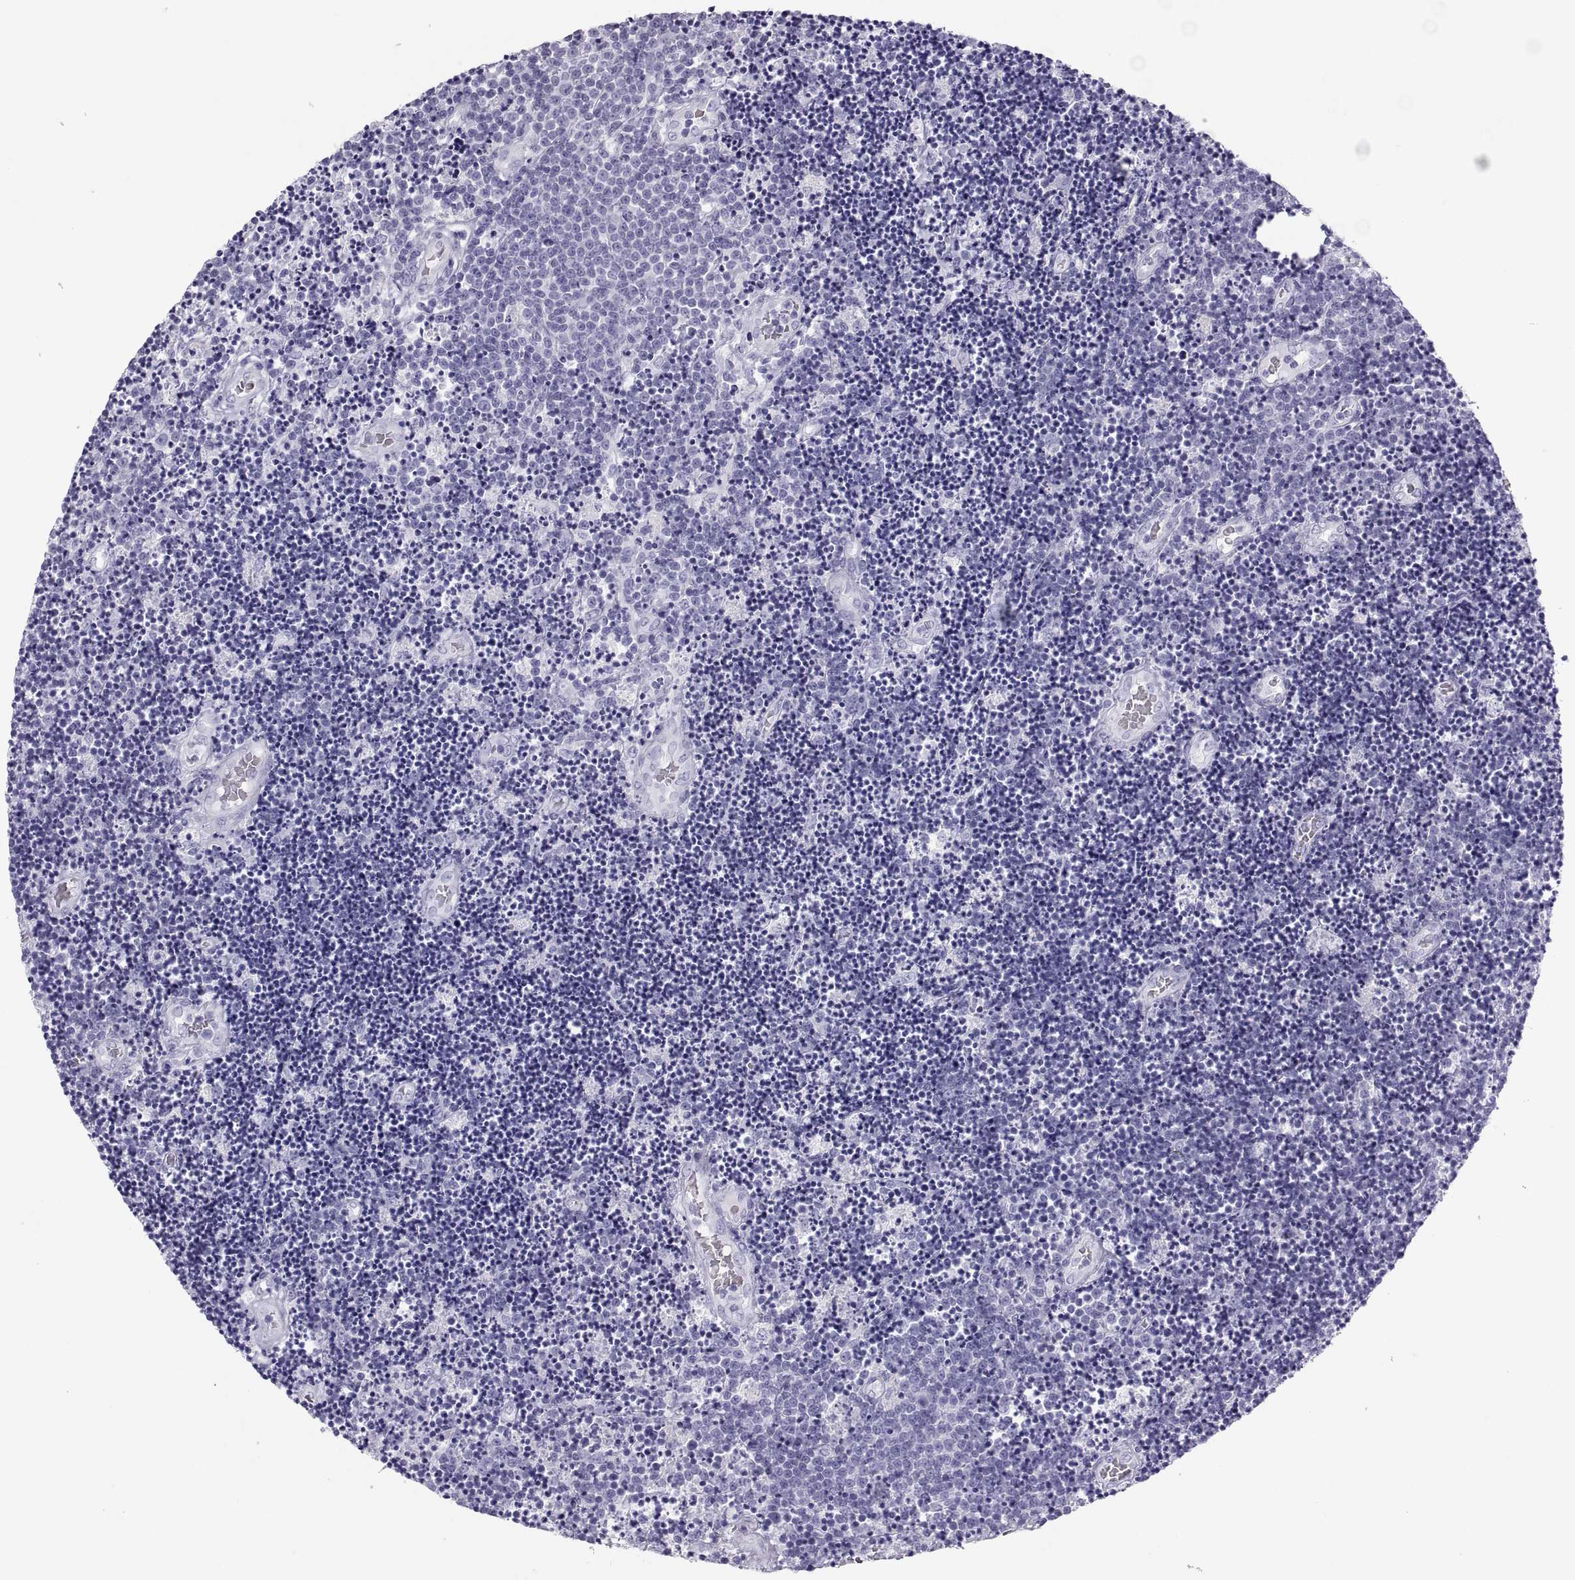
{"staining": {"intensity": "negative", "quantity": "none", "location": "none"}, "tissue": "lymphoma", "cell_type": "Tumor cells", "image_type": "cancer", "snomed": [{"axis": "morphology", "description": "Malignant lymphoma, non-Hodgkin's type, Low grade"}, {"axis": "topography", "description": "Brain"}], "caption": "Lymphoma was stained to show a protein in brown. There is no significant staining in tumor cells.", "gene": "SEMG1", "patient": {"sex": "female", "age": 66}}